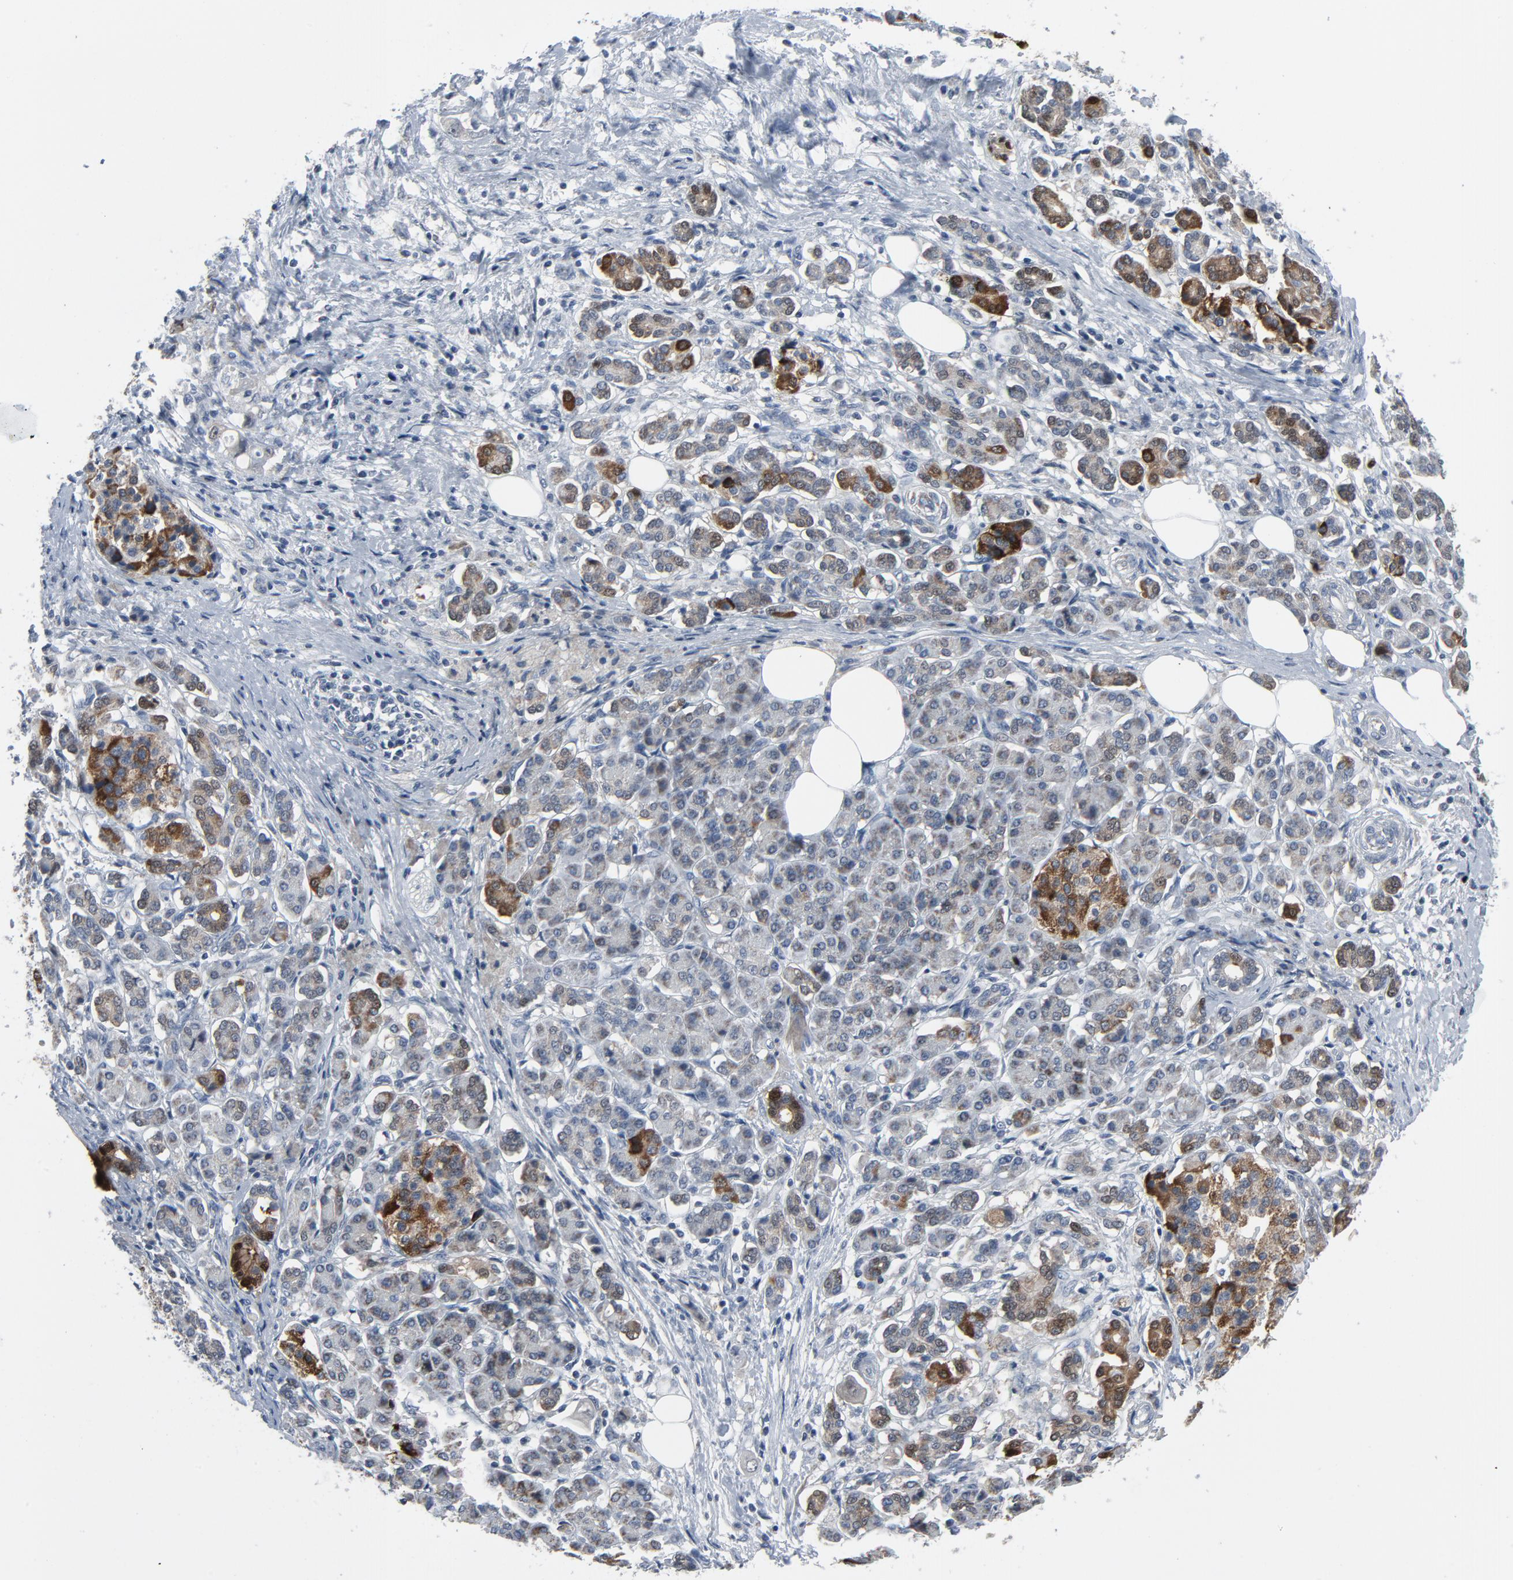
{"staining": {"intensity": "moderate", "quantity": "25%-75%", "location": "cytoplasmic/membranous,nuclear"}, "tissue": "pancreatic cancer", "cell_type": "Tumor cells", "image_type": "cancer", "snomed": [{"axis": "morphology", "description": "Adenocarcinoma, NOS"}, {"axis": "topography", "description": "Pancreas"}], "caption": "This is a histology image of IHC staining of pancreatic adenocarcinoma, which shows moderate positivity in the cytoplasmic/membranous and nuclear of tumor cells.", "gene": "GPX2", "patient": {"sex": "male", "age": 62}}